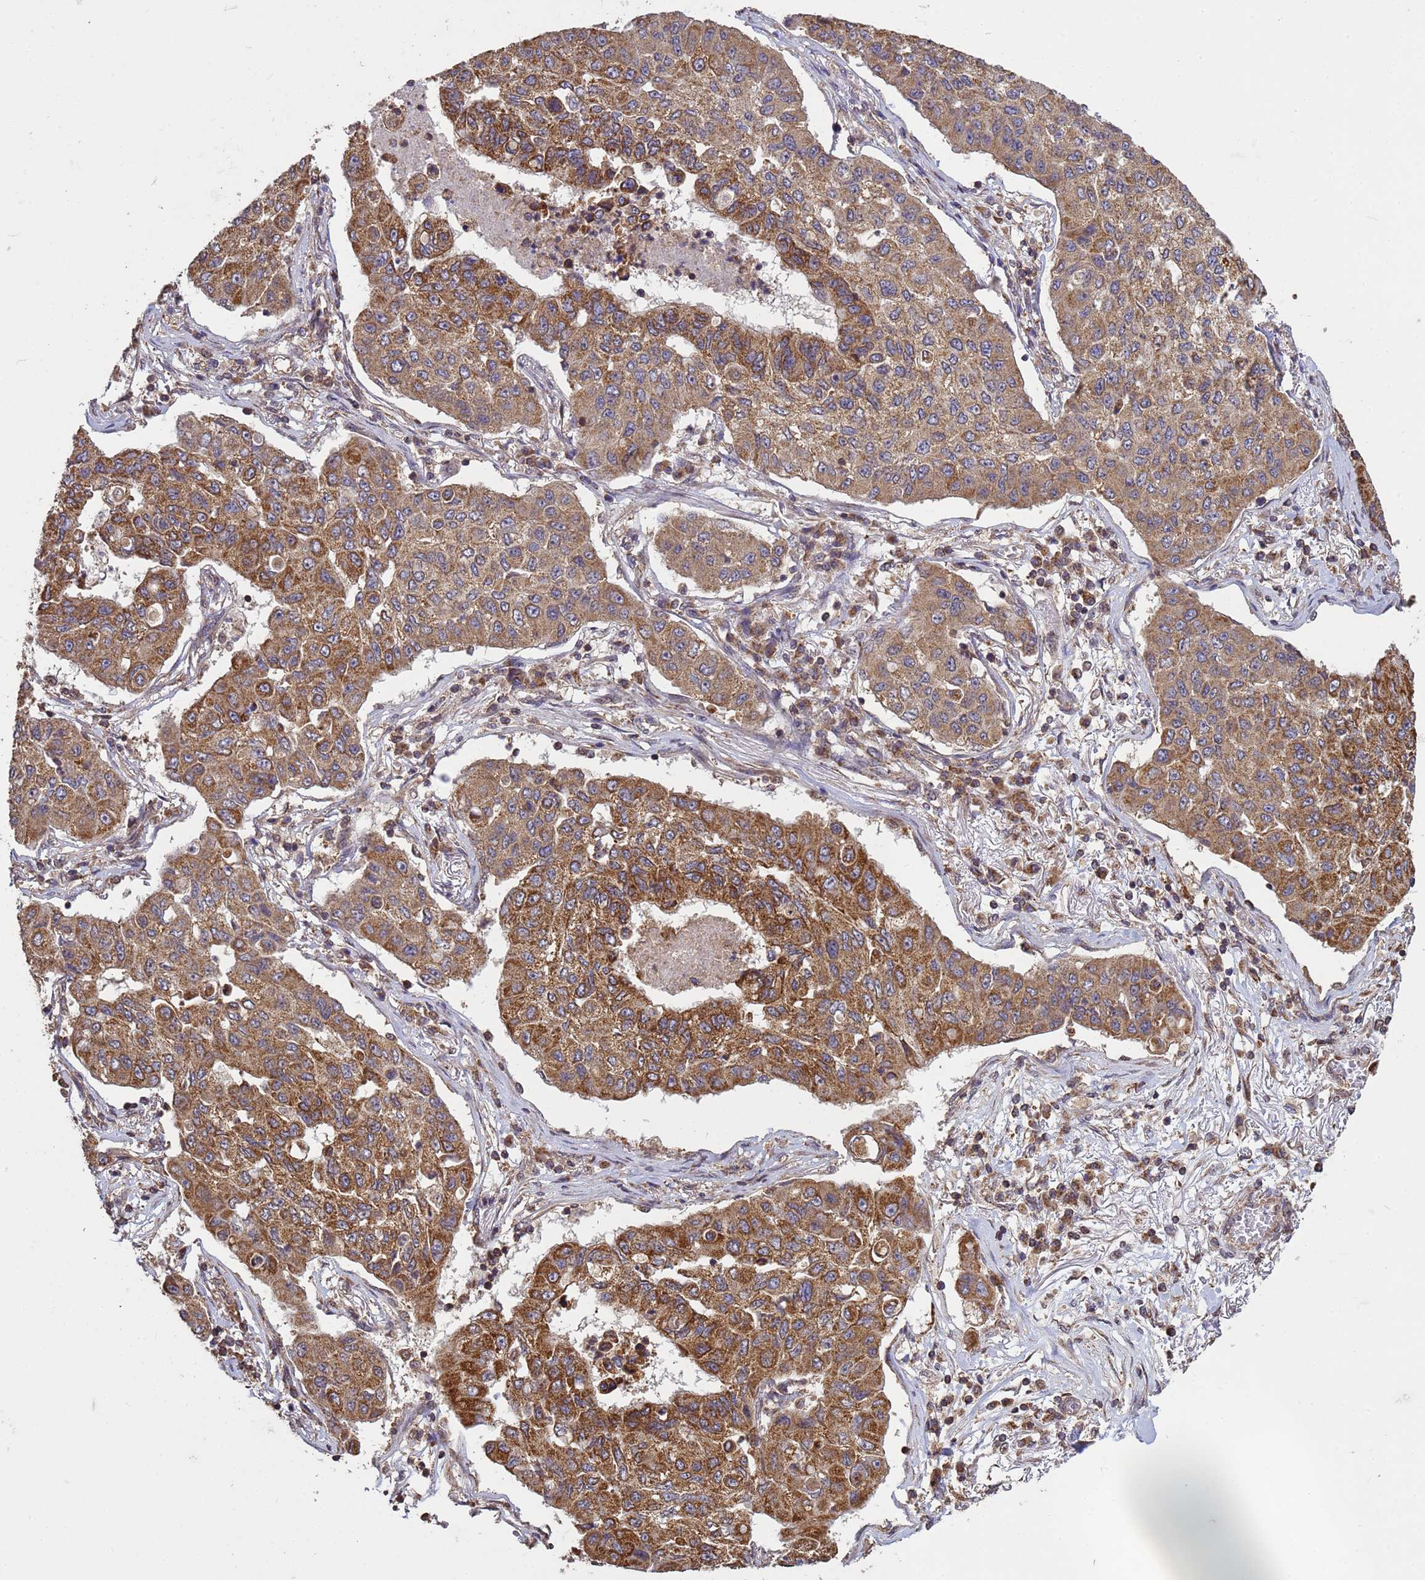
{"staining": {"intensity": "moderate", "quantity": ">75%", "location": "cytoplasmic/membranous"}, "tissue": "lung cancer", "cell_type": "Tumor cells", "image_type": "cancer", "snomed": [{"axis": "morphology", "description": "Squamous cell carcinoma, NOS"}, {"axis": "topography", "description": "Lung"}], "caption": "An immunohistochemistry (IHC) image of tumor tissue is shown. Protein staining in brown shows moderate cytoplasmic/membranous positivity in lung cancer within tumor cells.", "gene": "P2RX7", "patient": {"sex": "male", "age": 74}}